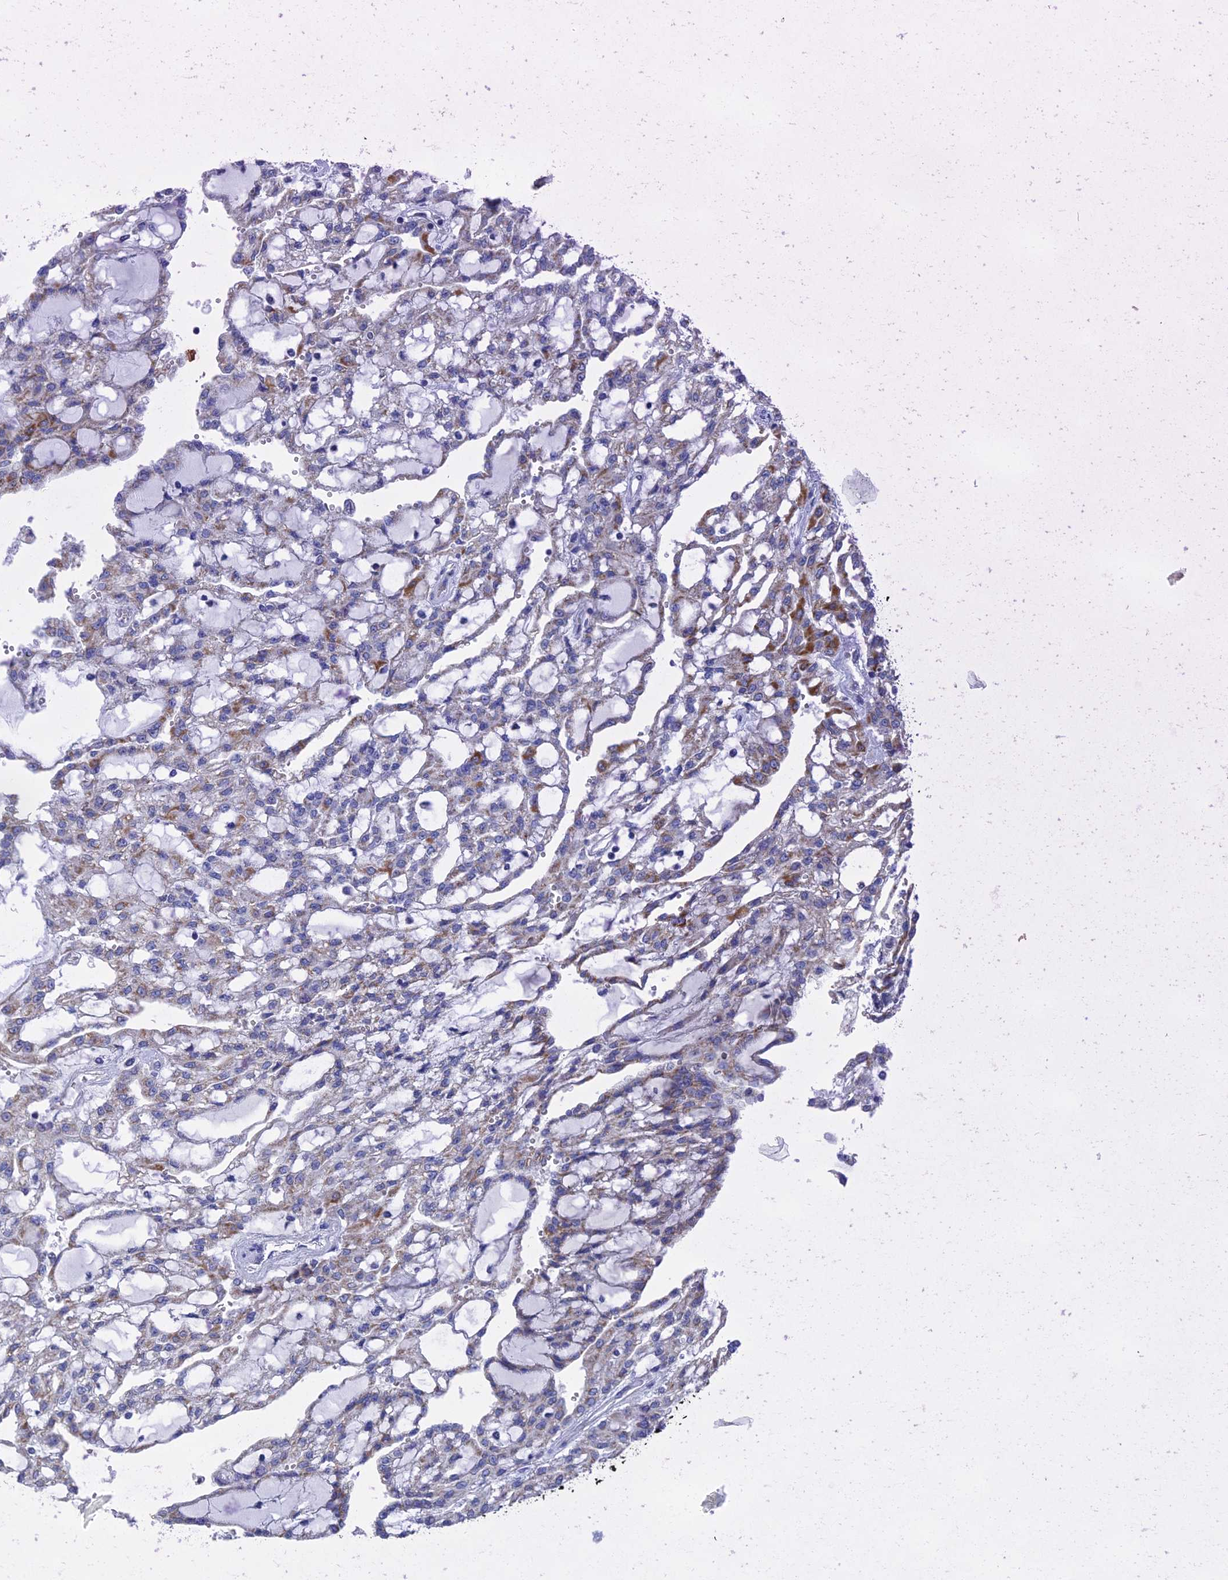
{"staining": {"intensity": "moderate", "quantity": "<25%", "location": "cytoplasmic/membranous"}, "tissue": "renal cancer", "cell_type": "Tumor cells", "image_type": "cancer", "snomed": [{"axis": "morphology", "description": "Adenocarcinoma, NOS"}, {"axis": "topography", "description": "Kidney"}], "caption": "Protein staining reveals moderate cytoplasmic/membranous expression in about <25% of tumor cells in renal adenocarcinoma.", "gene": "HIGD1A", "patient": {"sex": "male", "age": 63}}